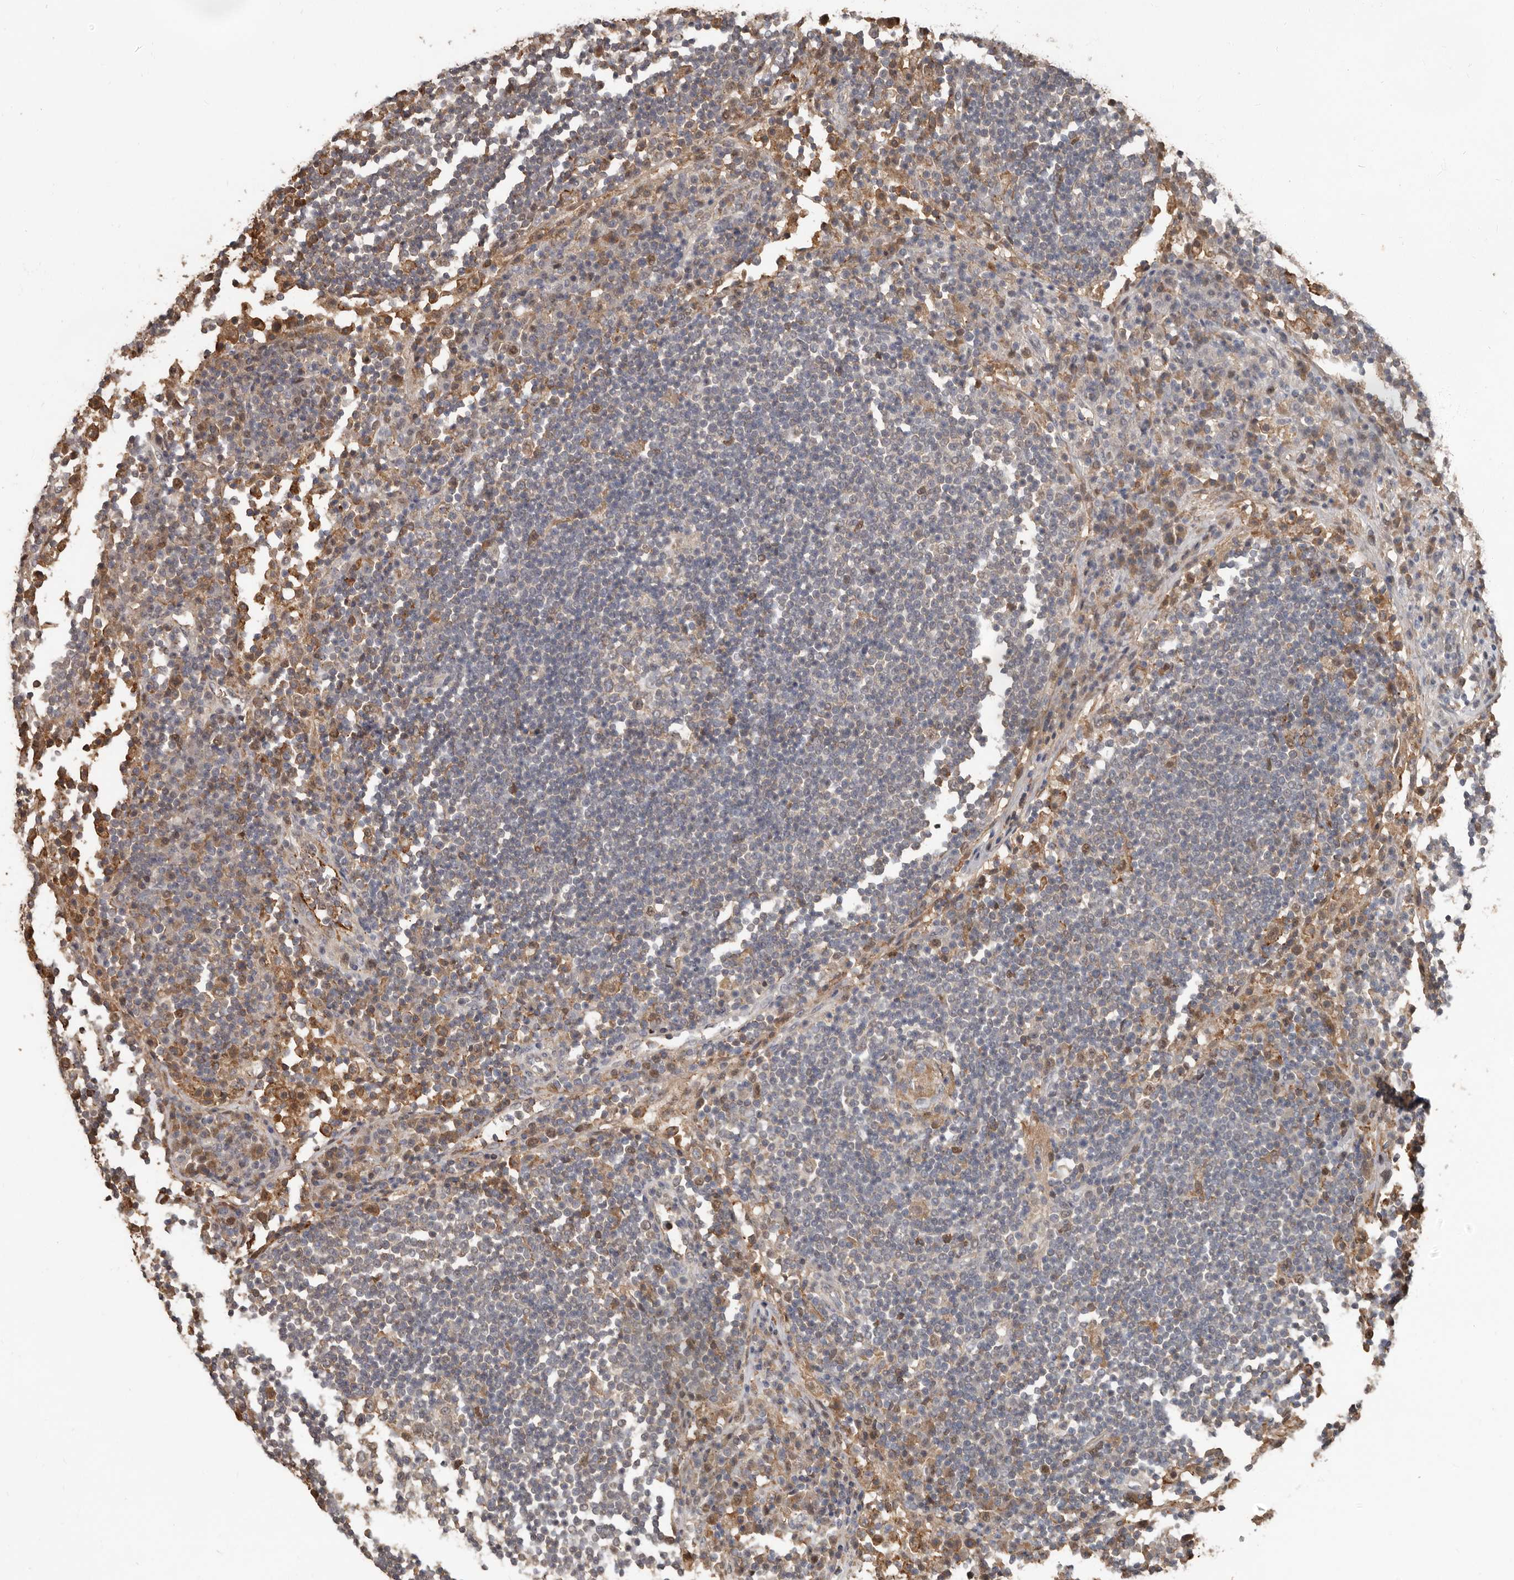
{"staining": {"intensity": "weak", "quantity": "<25%", "location": "cytoplasmic/membranous"}, "tissue": "lymph node", "cell_type": "Germinal center cells", "image_type": "normal", "snomed": [{"axis": "morphology", "description": "Normal tissue, NOS"}, {"axis": "topography", "description": "Lymph node"}], "caption": "IHC image of benign lymph node: human lymph node stained with DAB demonstrates no significant protein positivity in germinal center cells.", "gene": "LRGUK", "patient": {"sex": "female", "age": 53}}